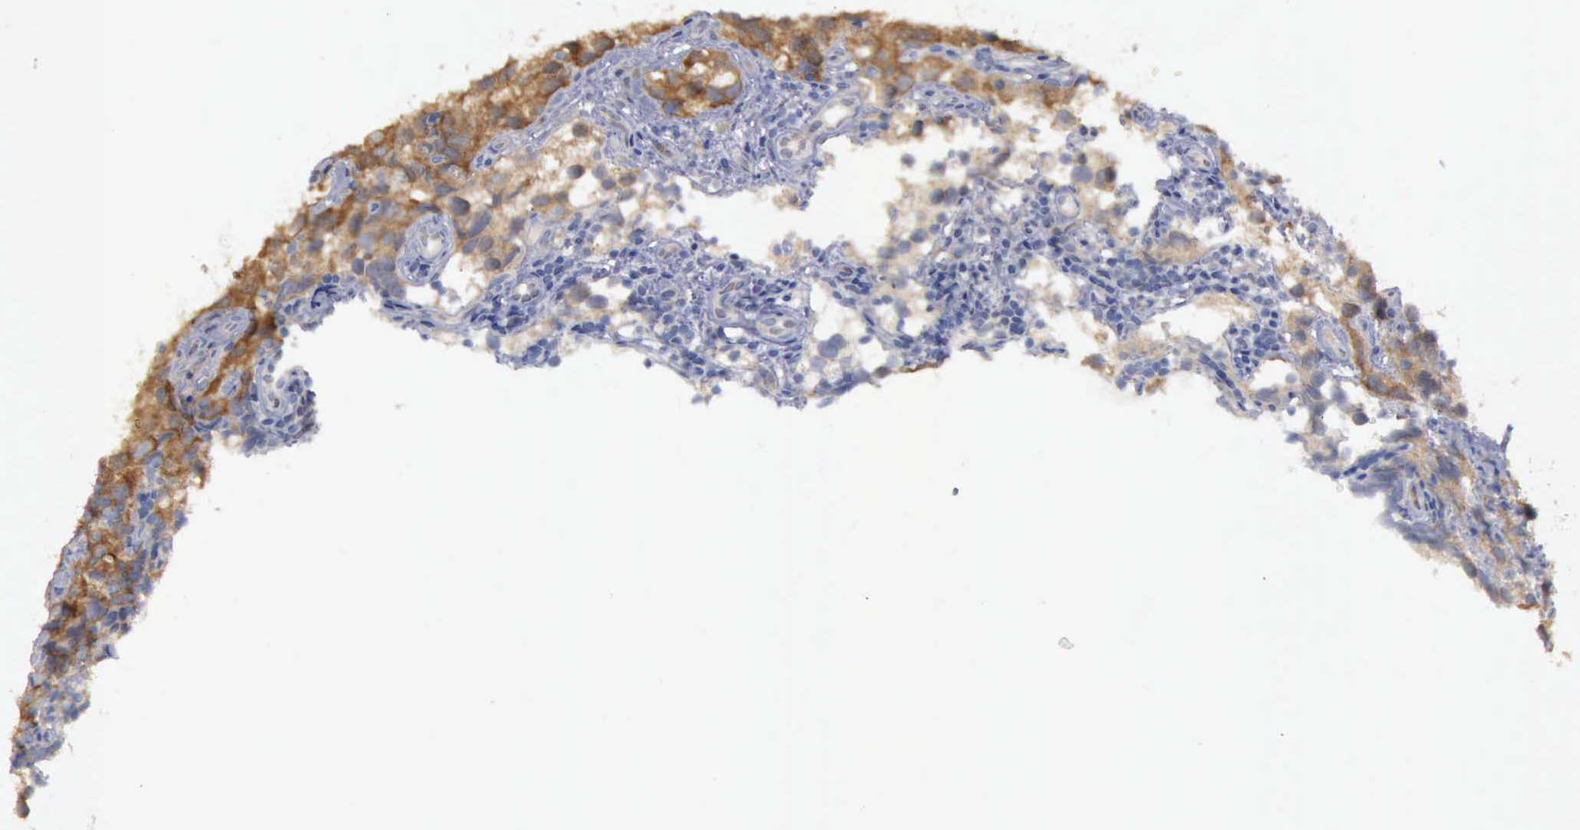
{"staining": {"intensity": "moderate", "quantity": ">75%", "location": "cytoplasmic/membranous"}, "tissue": "testis cancer", "cell_type": "Tumor cells", "image_type": "cancer", "snomed": [{"axis": "morphology", "description": "Seminoma, NOS"}, {"axis": "topography", "description": "Testis"}], "caption": "Seminoma (testis) stained with a brown dye displays moderate cytoplasmic/membranous positive positivity in approximately >75% of tumor cells.", "gene": "PHKA1", "patient": {"sex": "male", "age": 39}}